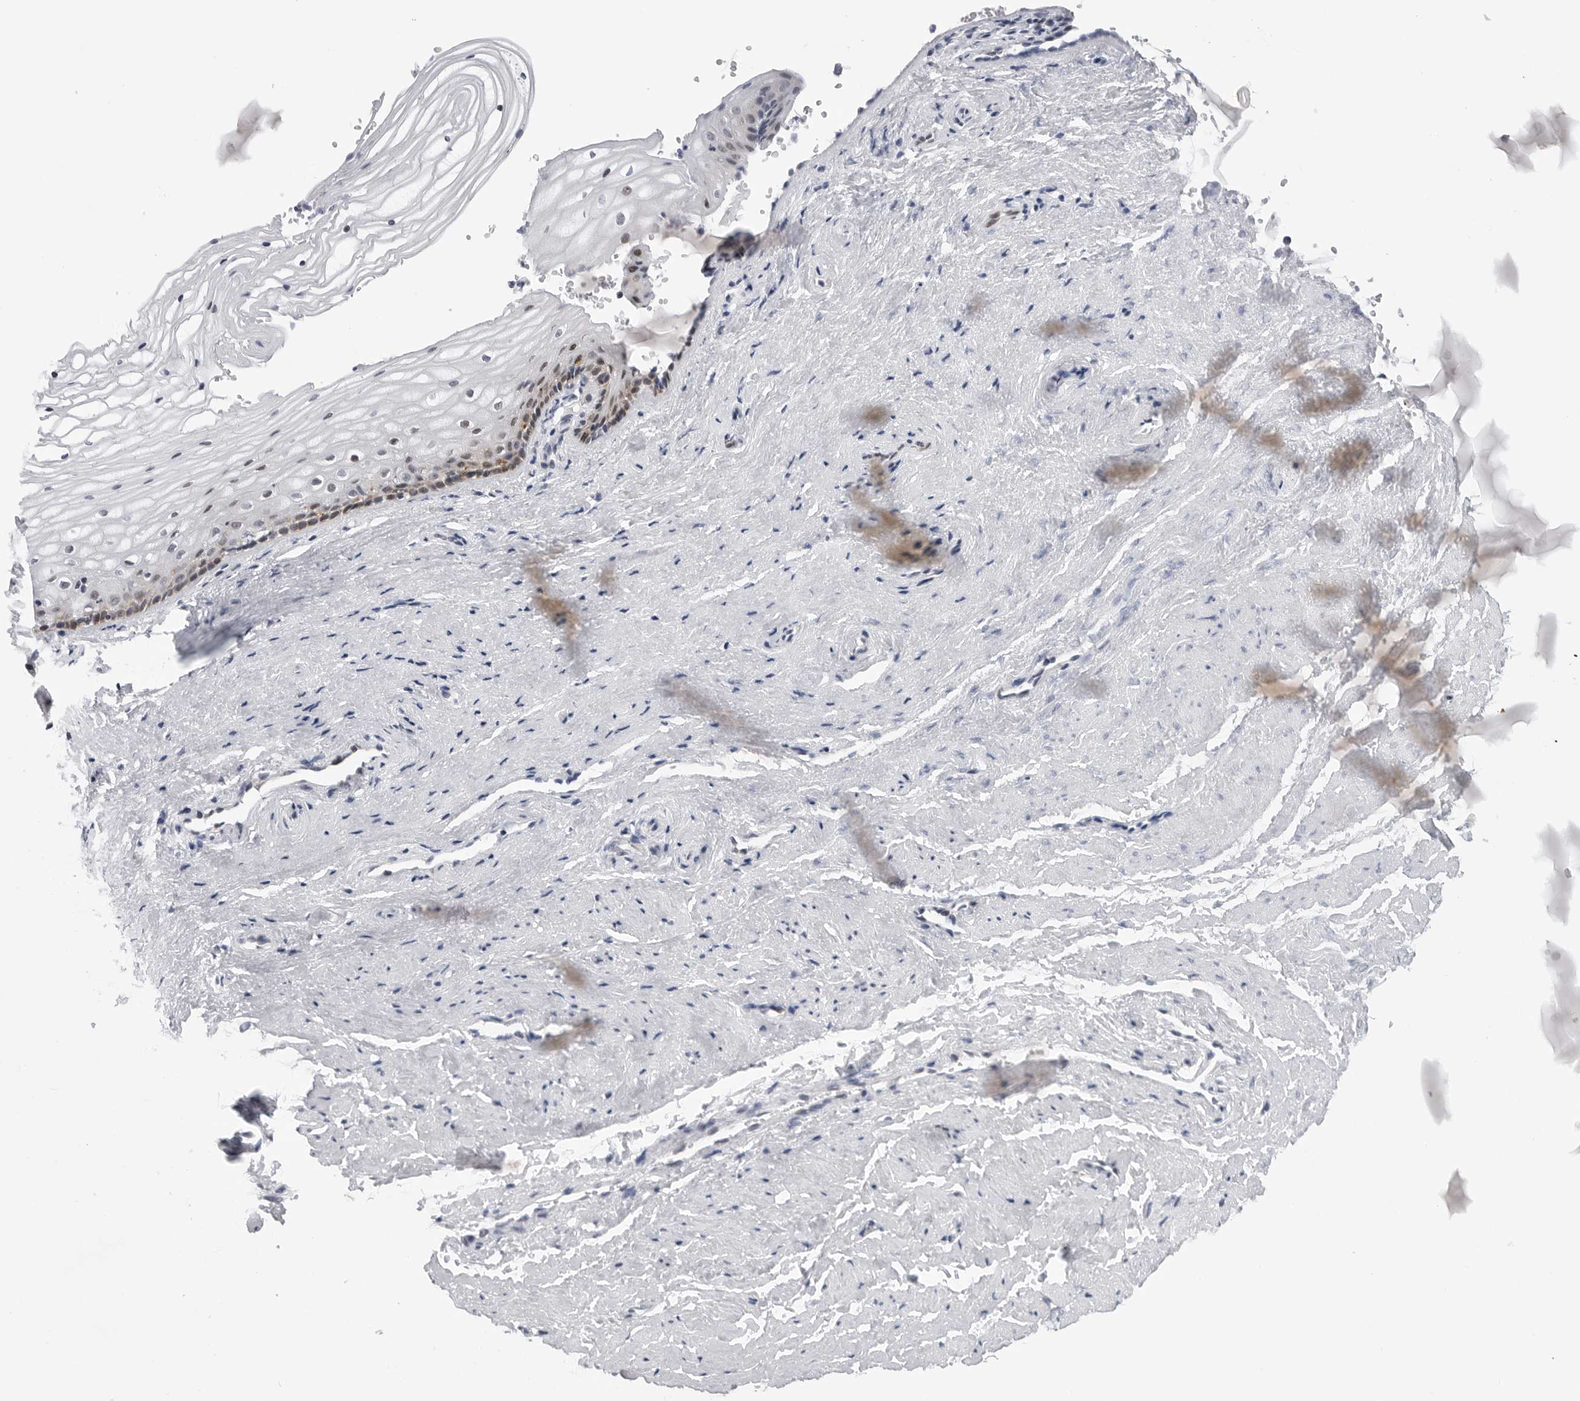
{"staining": {"intensity": "moderate", "quantity": "<25%", "location": "cytoplasmic/membranous"}, "tissue": "vagina", "cell_type": "Squamous epithelial cells", "image_type": "normal", "snomed": [{"axis": "morphology", "description": "Normal tissue, NOS"}, {"axis": "topography", "description": "Vagina"}], "caption": "The image reveals staining of normal vagina, revealing moderate cytoplasmic/membranous protein positivity (brown color) within squamous epithelial cells.", "gene": "CDK20", "patient": {"sex": "female", "age": 46}}